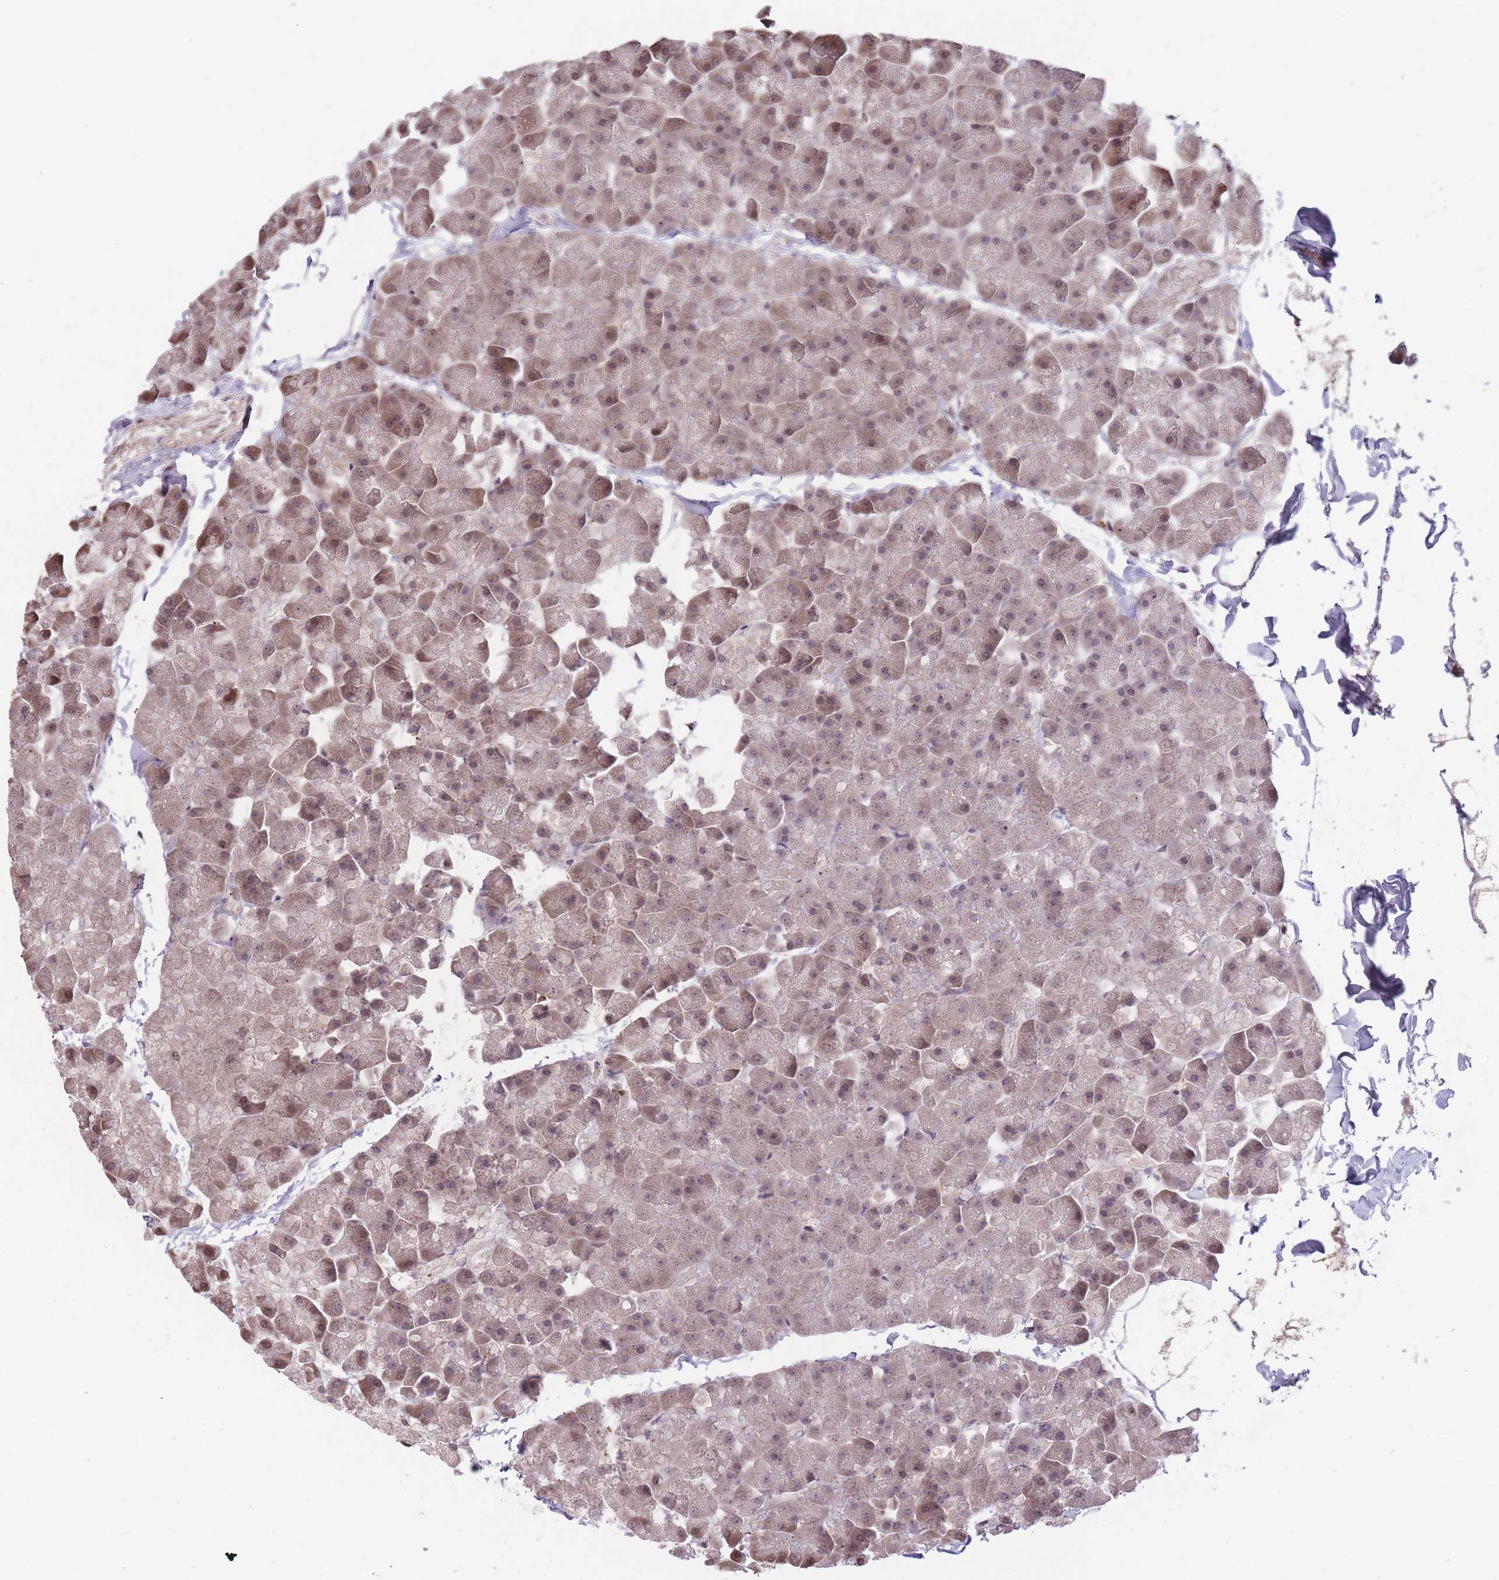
{"staining": {"intensity": "weak", "quantity": "25%-75%", "location": "cytoplasmic/membranous,nuclear"}, "tissue": "pancreas", "cell_type": "Exocrine glandular cells", "image_type": "normal", "snomed": [{"axis": "morphology", "description": "Normal tissue, NOS"}, {"axis": "topography", "description": "Pancreas"}], "caption": "Pancreas stained with a brown dye displays weak cytoplasmic/membranous,nuclear positive staining in about 25%-75% of exocrine glandular cells.", "gene": "GGT5", "patient": {"sex": "male", "age": 35}}